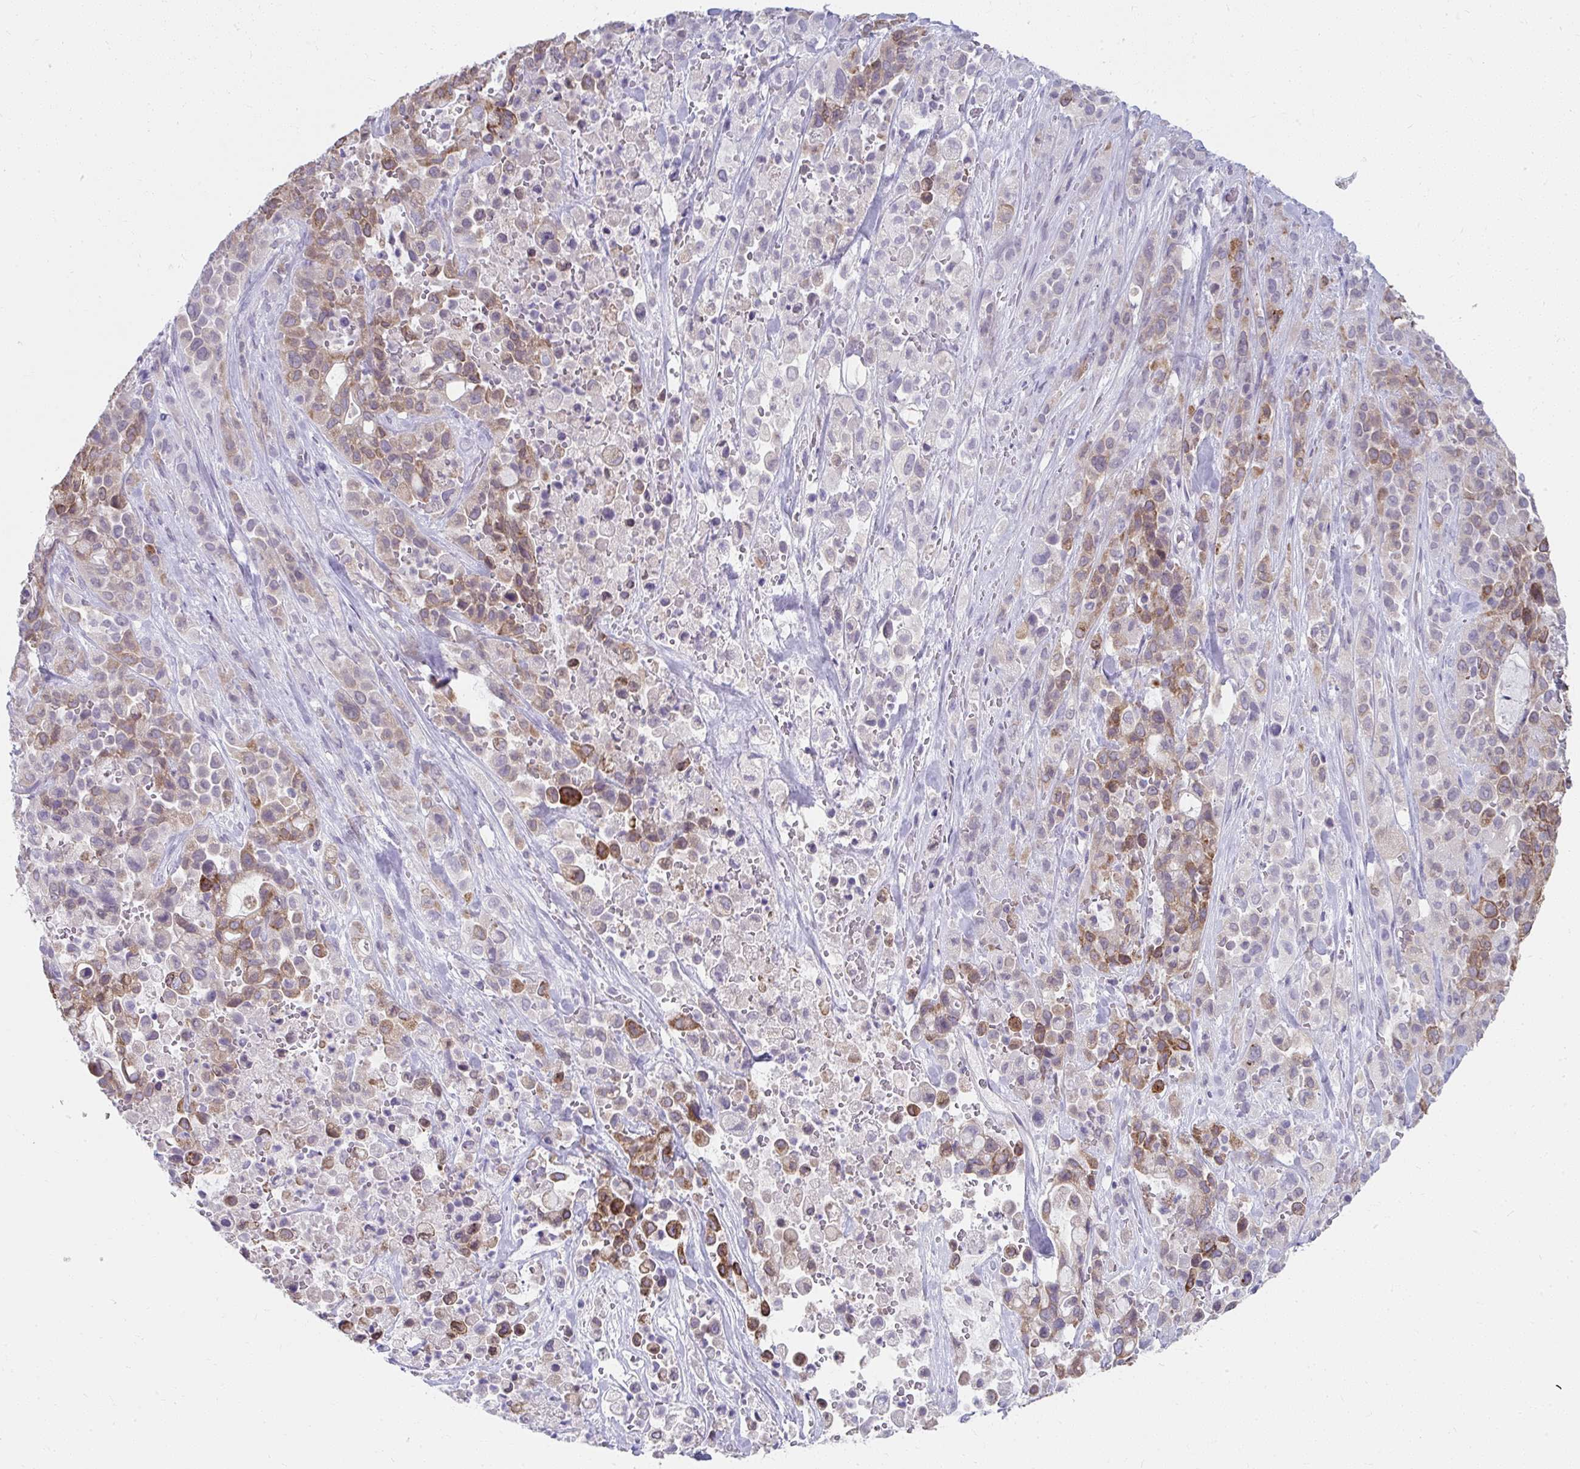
{"staining": {"intensity": "moderate", "quantity": "25%-75%", "location": "cytoplasmic/membranous"}, "tissue": "pancreatic cancer", "cell_type": "Tumor cells", "image_type": "cancer", "snomed": [{"axis": "morphology", "description": "Adenocarcinoma, NOS"}, {"axis": "topography", "description": "Pancreas"}], "caption": "Pancreatic cancer (adenocarcinoma) tissue reveals moderate cytoplasmic/membranous staining in about 25%-75% of tumor cells, visualized by immunohistochemistry. (DAB IHC, brown staining for protein, blue staining for nuclei).", "gene": "UGT3A2", "patient": {"sex": "male", "age": 44}}